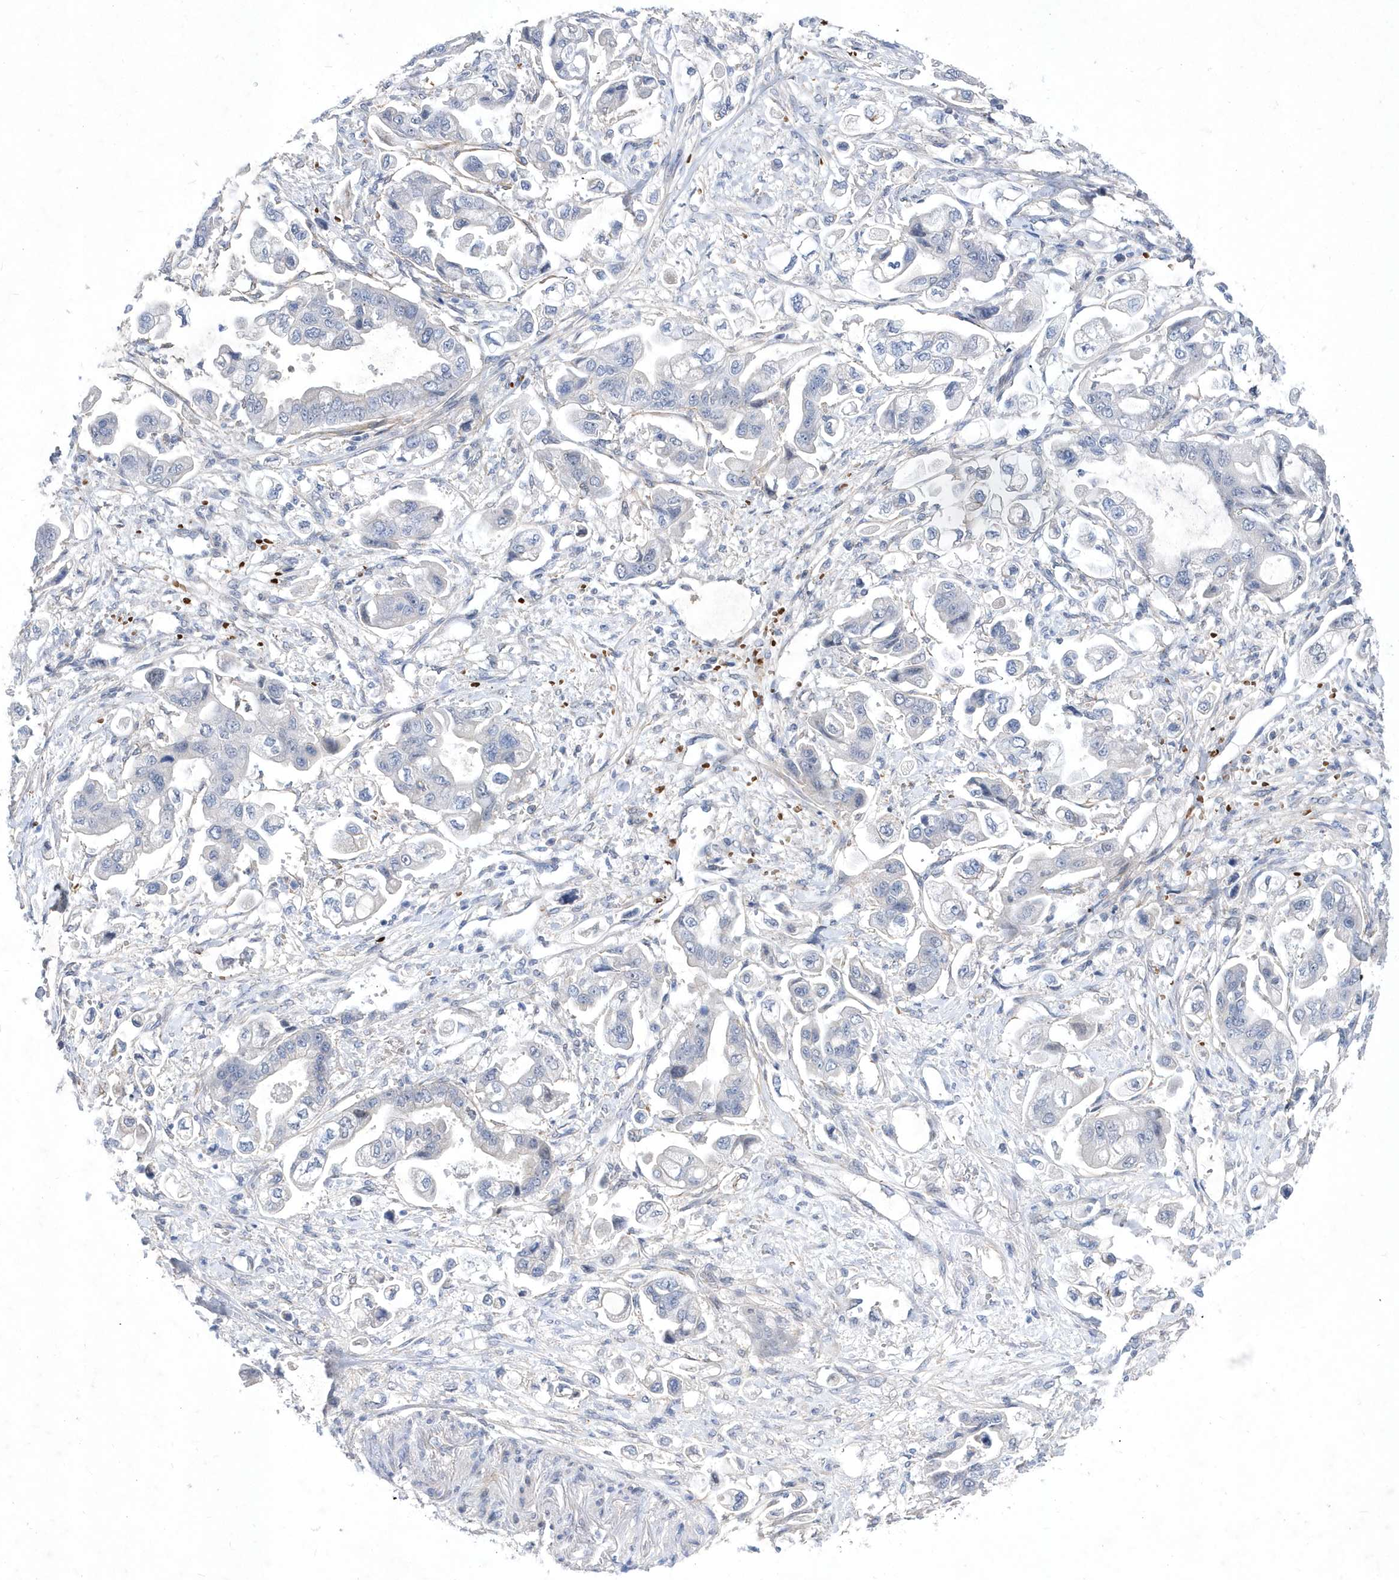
{"staining": {"intensity": "negative", "quantity": "none", "location": "none"}, "tissue": "stomach cancer", "cell_type": "Tumor cells", "image_type": "cancer", "snomed": [{"axis": "morphology", "description": "Adenocarcinoma, NOS"}, {"axis": "topography", "description": "Stomach"}], "caption": "Immunohistochemistry (IHC) image of neoplastic tissue: stomach cancer (adenocarcinoma) stained with DAB (3,3'-diaminobenzidine) displays no significant protein positivity in tumor cells.", "gene": "ZNF875", "patient": {"sex": "male", "age": 62}}